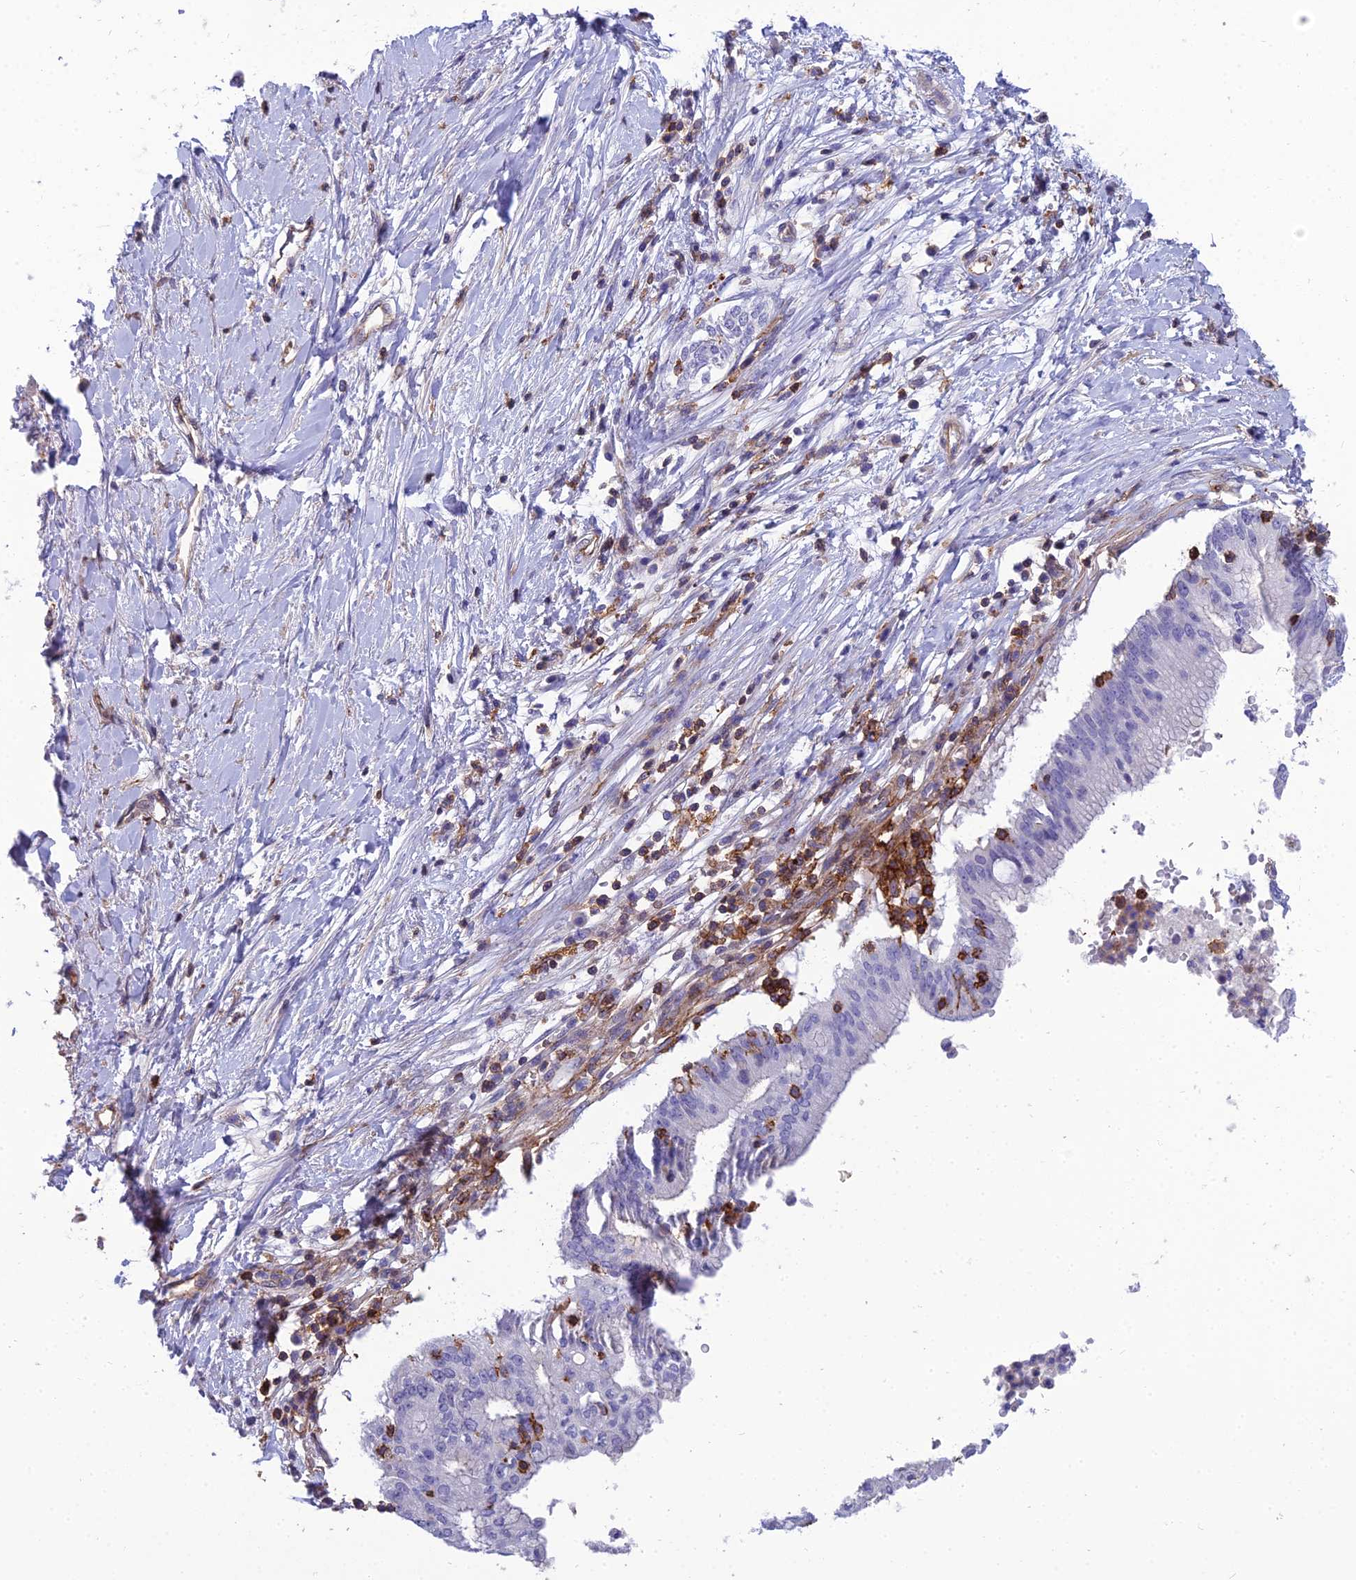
{"staining": {"intensity": "negative", "quantity": "none", "location": "none"}, "tissue": "pancreatic cancer", "cell_type": "Tumor cells", "image_type": "cancer", "snomed": [{"axis": "morphology", "description": "Adenocarcinoma, NOS"}, {"axis": "topography", "description": "Pancreas"}], "caption": "Tumor cells are negative for protein expression in human pancreatic cancer (adenocarcinoma).", "gene": "PPP1R18", "patient": {"sex": "male", "age": 68}}